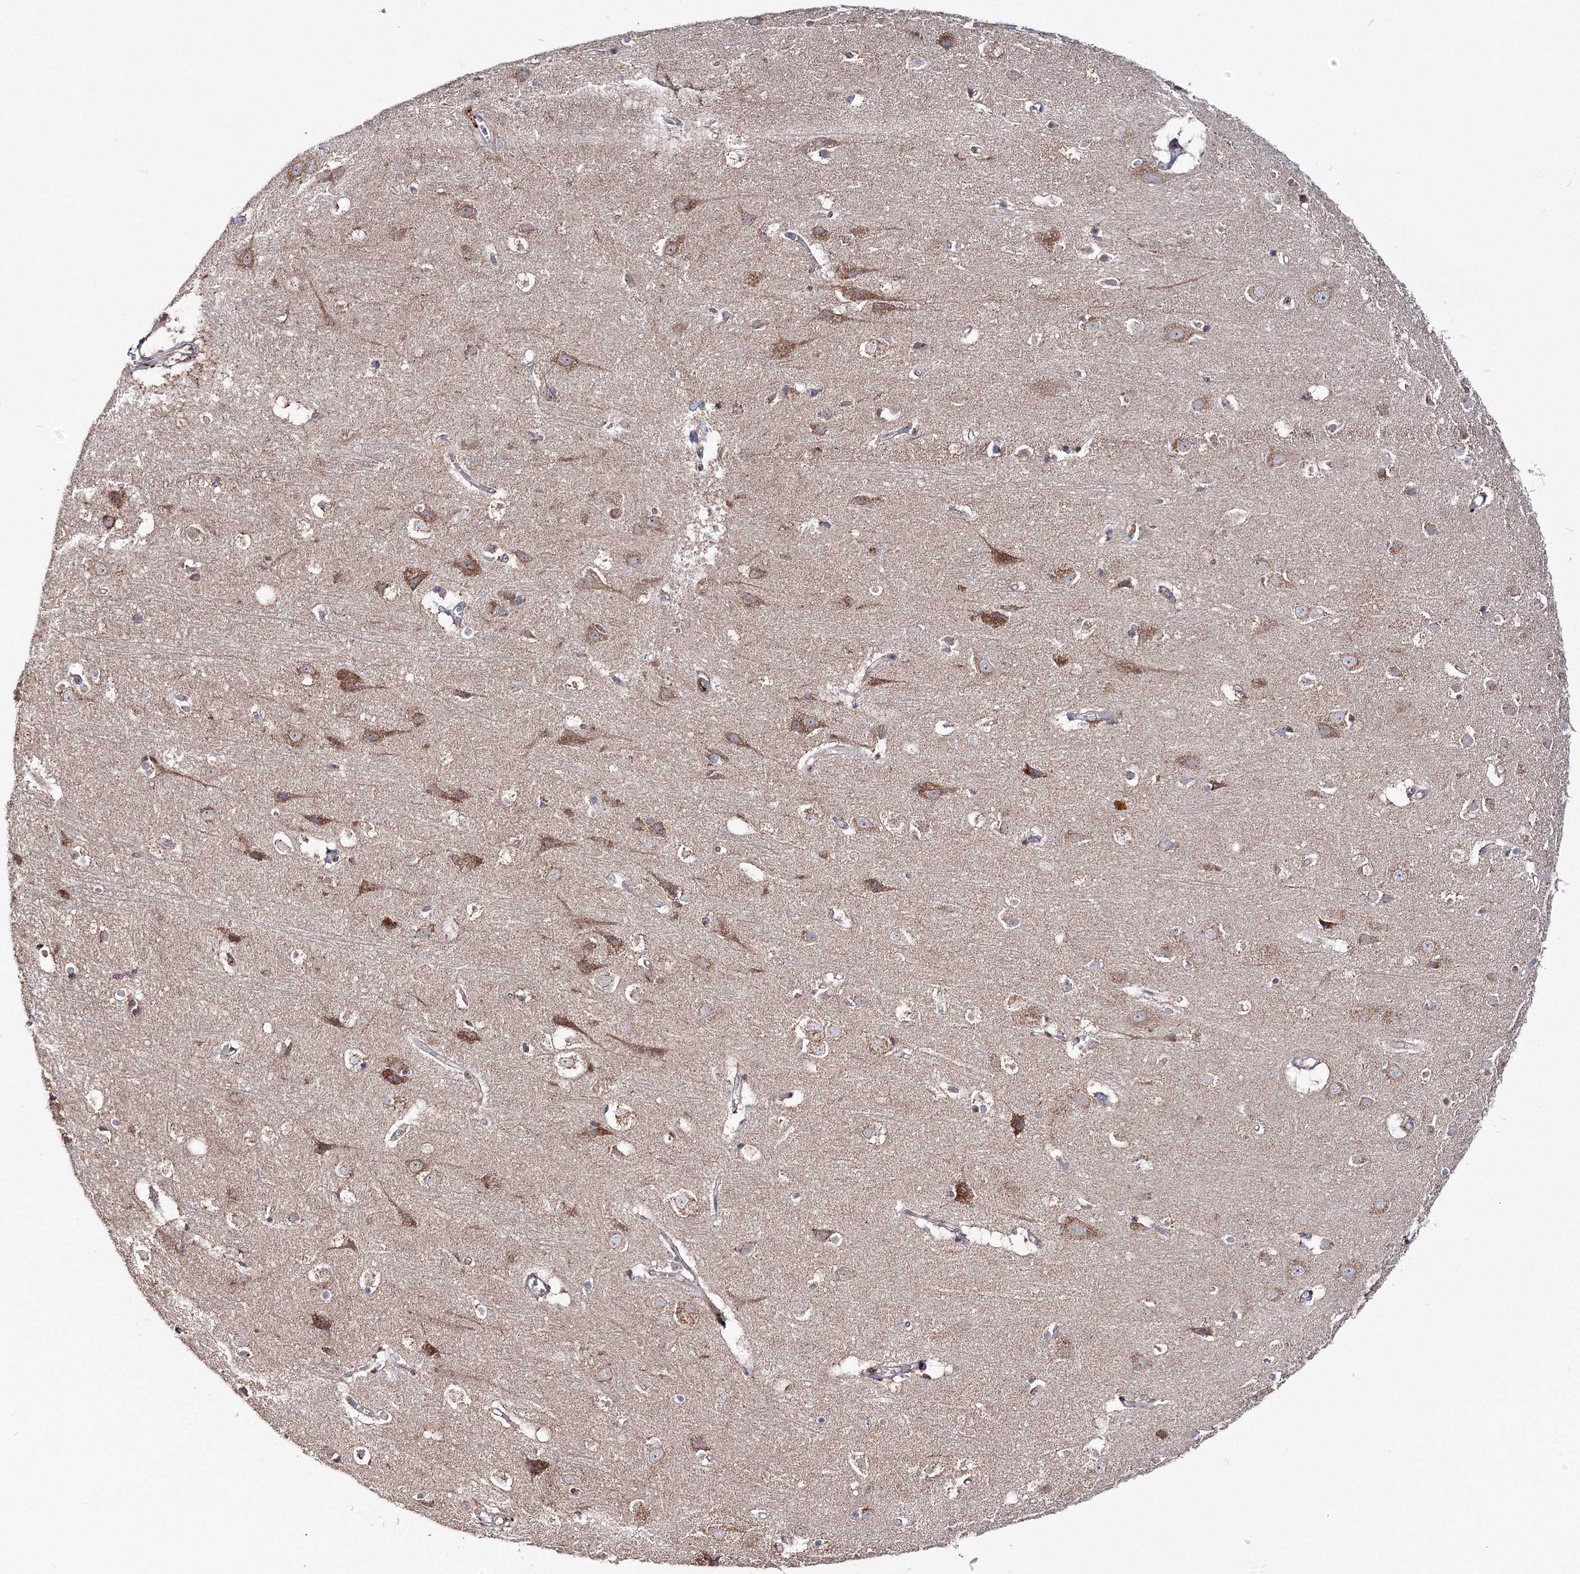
{"staining": {"intensity": "weak", "quantity": ">75%", "location": "cytoplasmic/membranous"}, "tissue": "cerebral cortex", "cell_type": "Endothelial cells", "image_type": "normal", "snomed": [{"axis": "morphology", "description": "Normal tissue, NOS"}, {"axis": "topography", "description": "Cerebral cortex"}], "caption": "This is an image of IHC staining of unremarkable cerebral cortex, which shows weak expression in the cytoplasmic/membranous of endothelial cells.", "gene": "PEX13", "patient": {"sex": "male", "age": 54}}